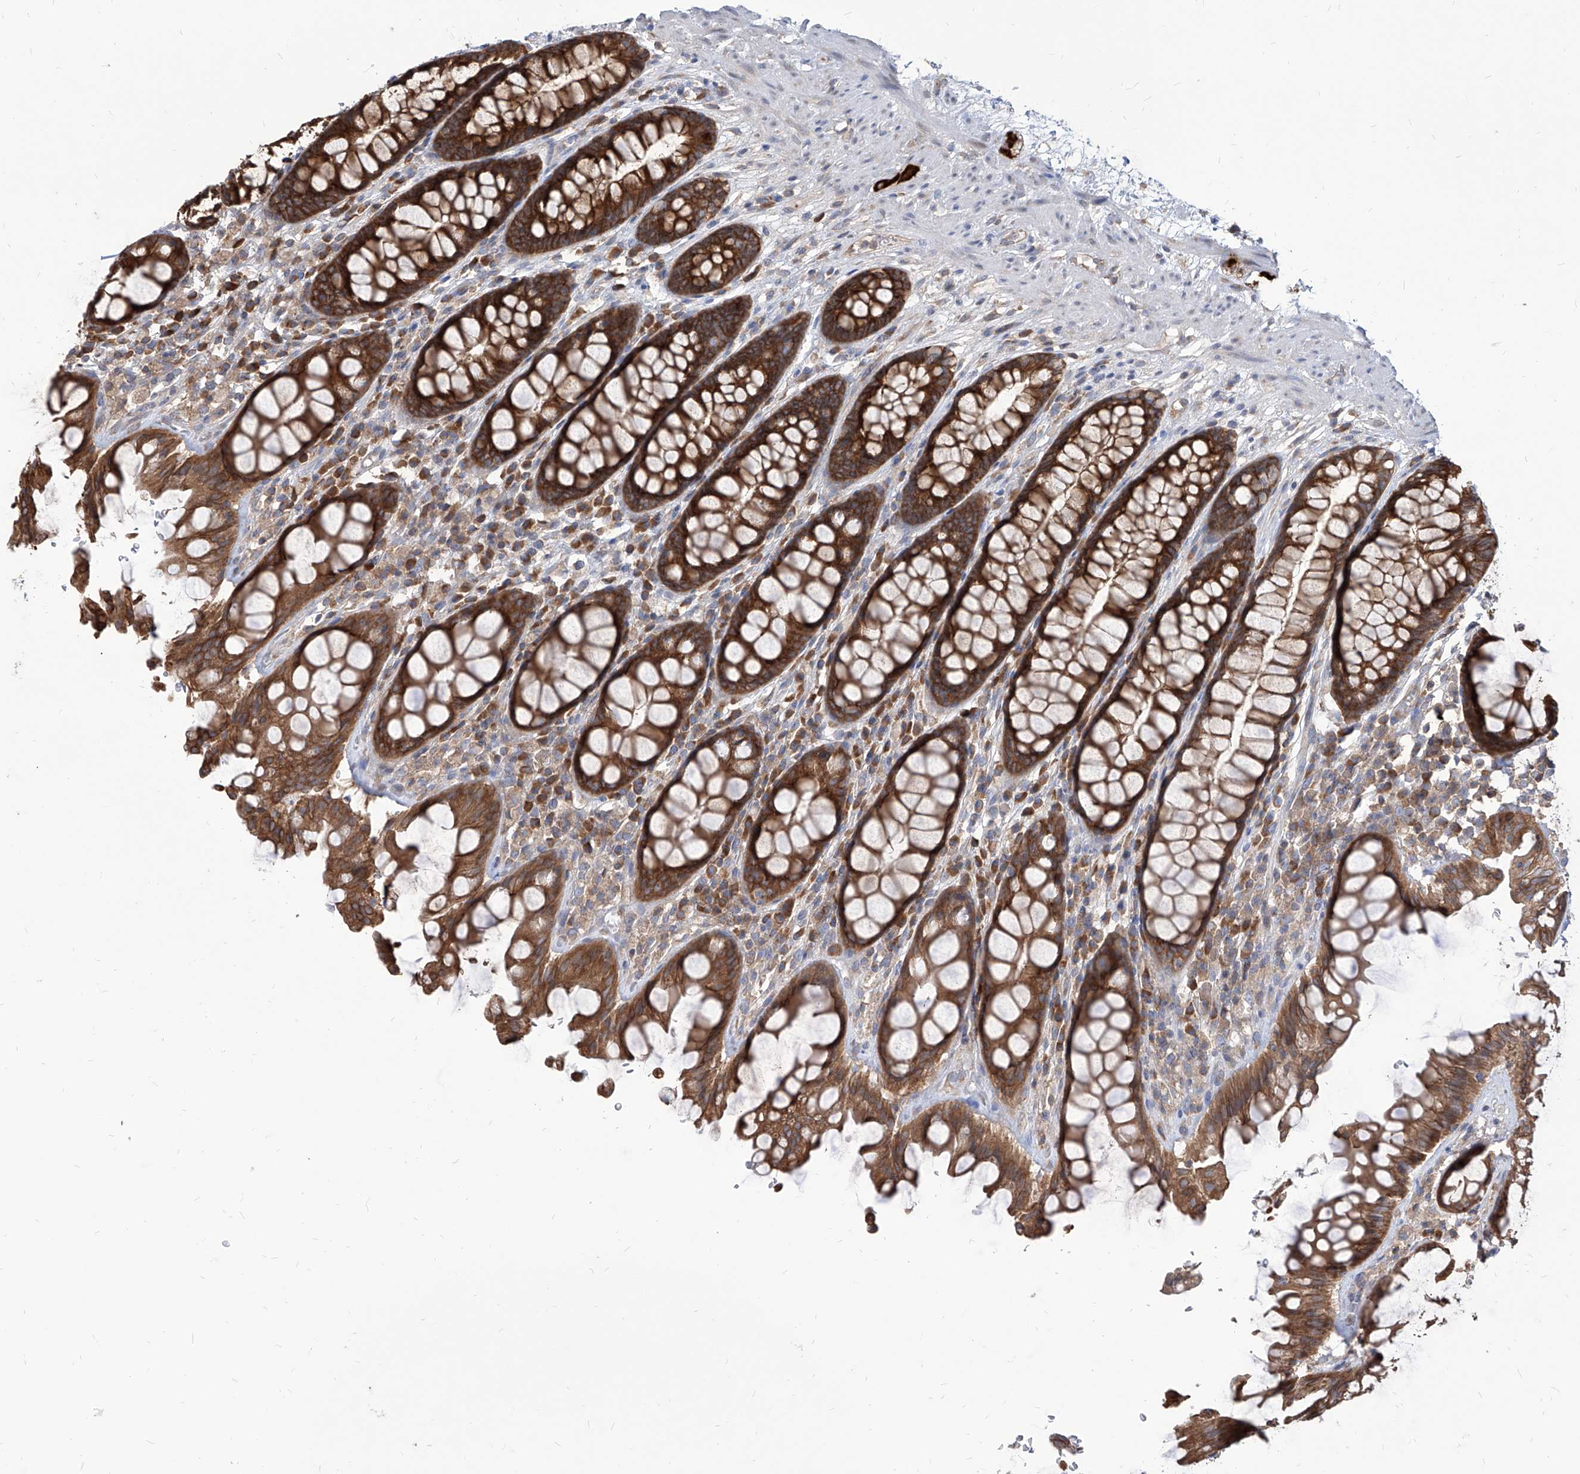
{"staining": {"intensity": "strong", "quantity": ">75%", "location": "cytoplasmic/membranous"}, "tissue": "rectum", "cell_type": "Glandular cells", "image_type": "normal", "snomed": [{"axis": "morphology", "description": "Normal tissue, NOS"}, {"axis": "topography", "description": "Rectum"}], "caption": "Immunohistochemistry photomicrograph of benign human rectum stained for a protein (brown), which reveals high levels of strong cytoplasmic/membranous expression in approximately >75% of glandular cells.", "gene": "FAM83B", "patient": {"sex": "male", "age": 64}}